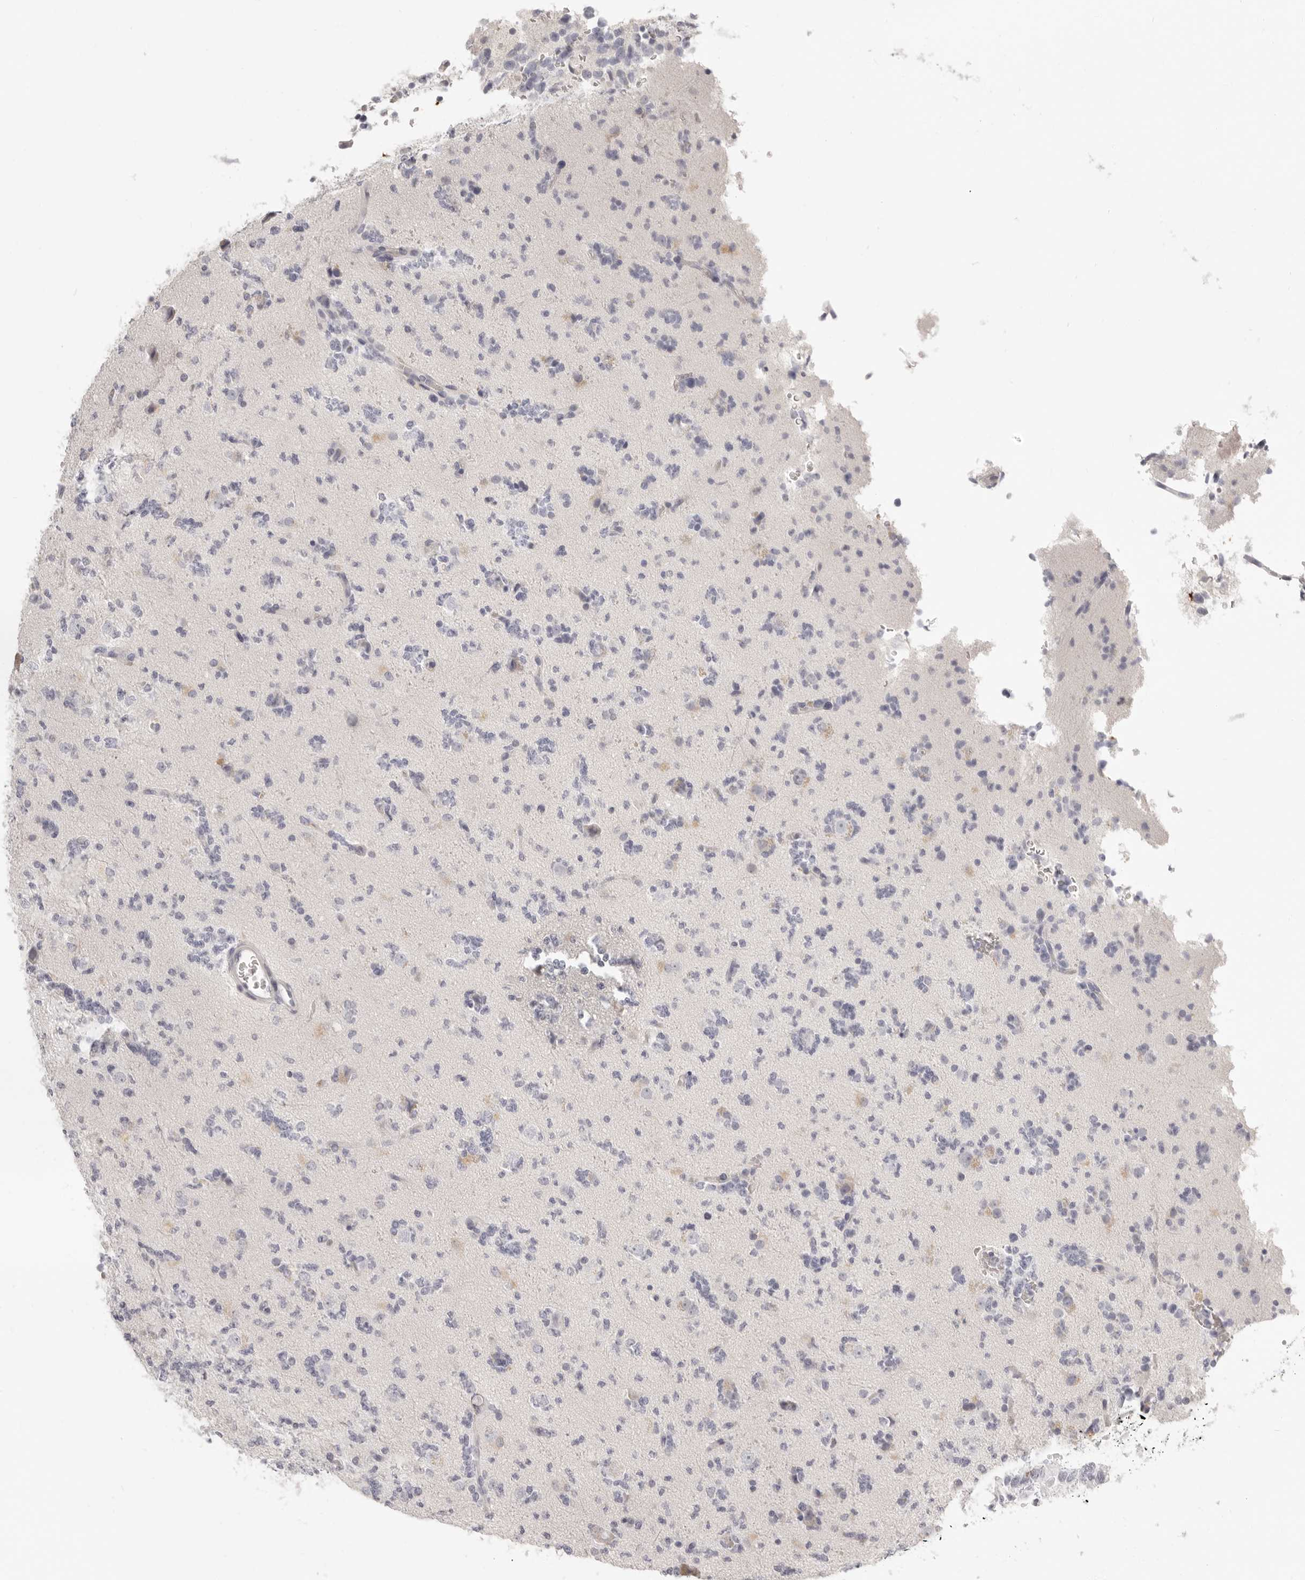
{"staining": {"intensity": "negative", "quantity": "none", "location": "none"}, "tissue": "glioma", "cell_type": "Tumor cells", "image_type": "cancer", "snomed": [{"axis": "morphology", "description": "Glioma, malignant, High grade"}, {"axis": "topography", "description": "Brain"}], "caption": "IHC of glioma shows no positivity in tumor cells. (DAB immunohistochemistry (IHC), high magnification).", "gene": "FABP1", "patient": {"sex": "female", "age": 62}}